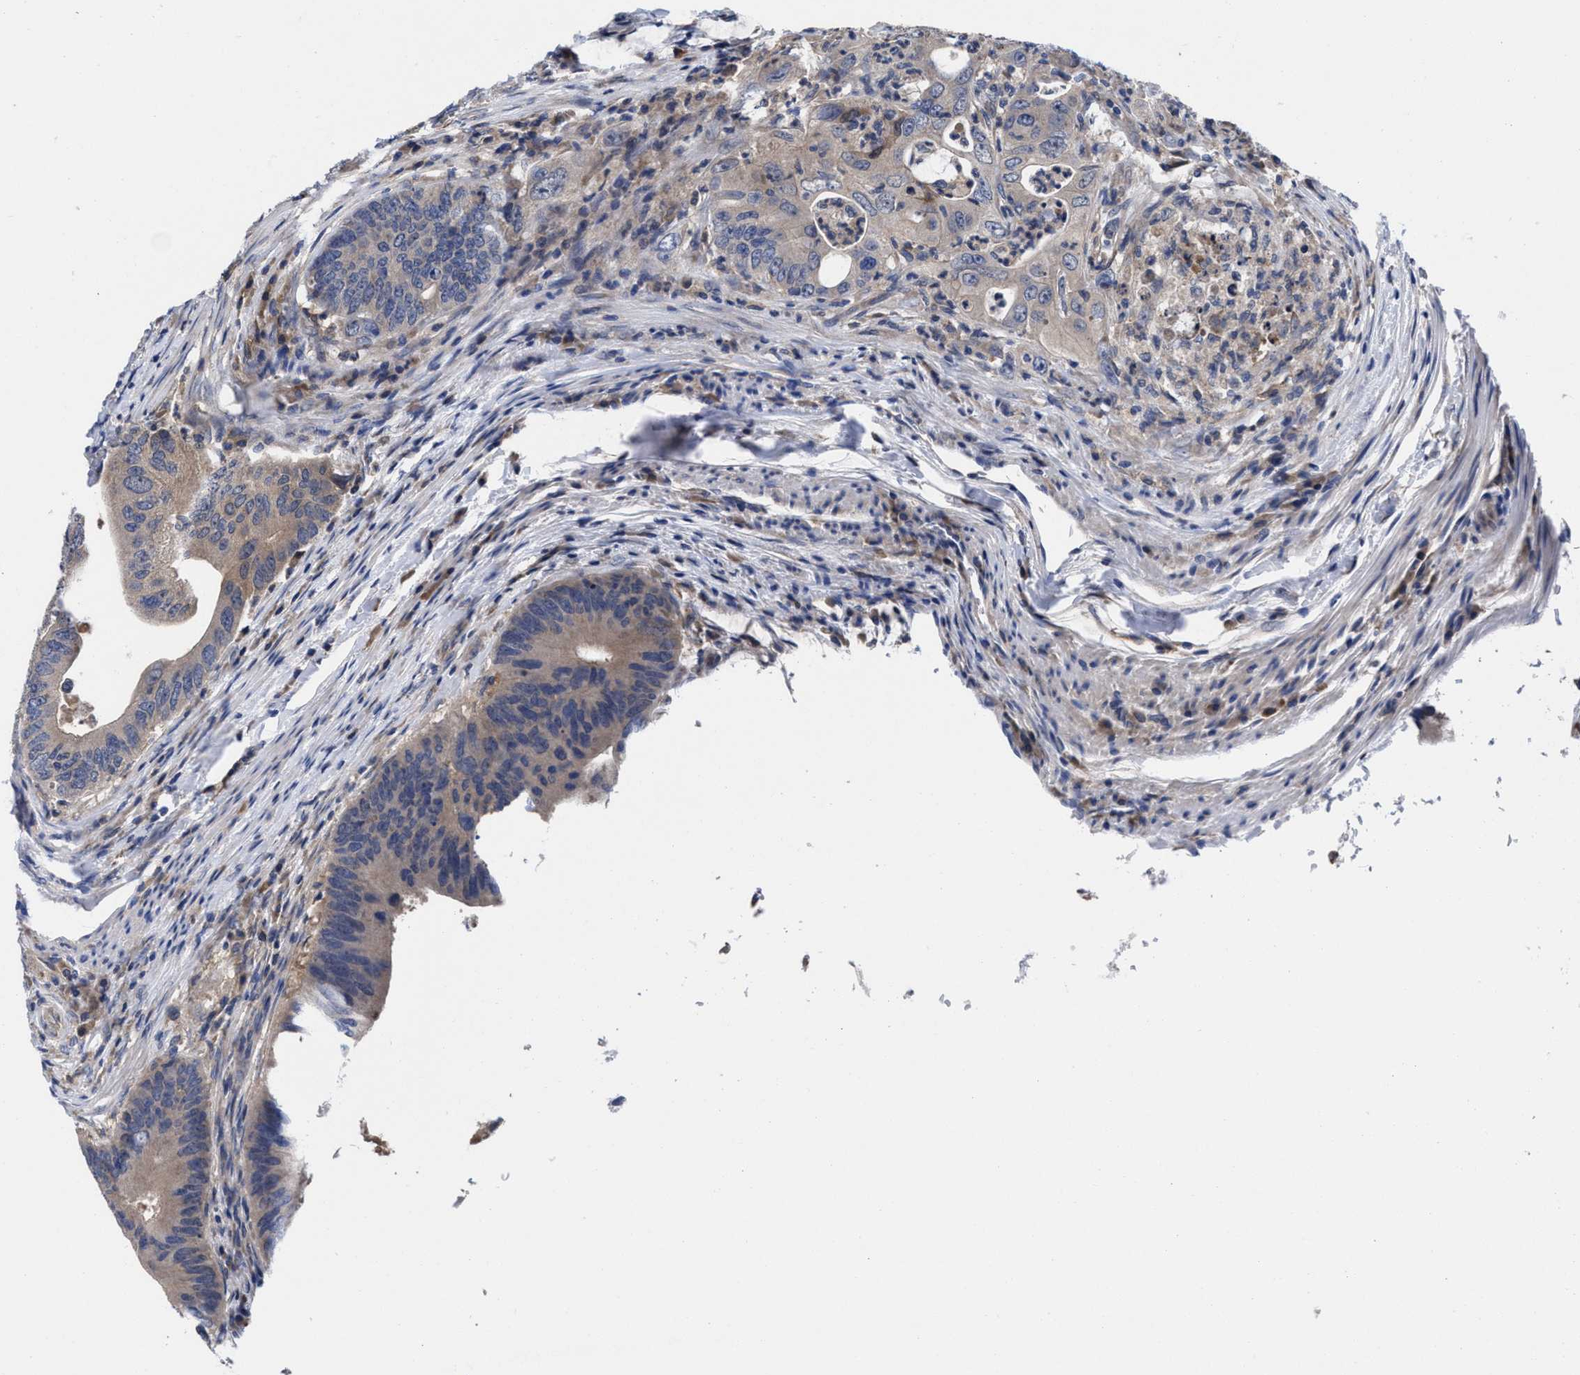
{"staining": {"intensity": "weak", "quantity": "25%-75%", "location": "cytoplasmic/membranous"}, "tissue": "colorectal cancer", "cell_type": "Tumor cells", "image_type": "cancer", "snomed": [{"axis": "morphology", "description": "Adenocarcinoma, NOS"}, {"axis": "topography", "description": "Colon"}], "caption": "Tumor cells demonstrate weak cytoplasmic/membranous expression in approximately 25%-75% of cells in colorectal cancer.", "gene": "TXNDC17", "patient": {"sex": "male", "age": 71}}